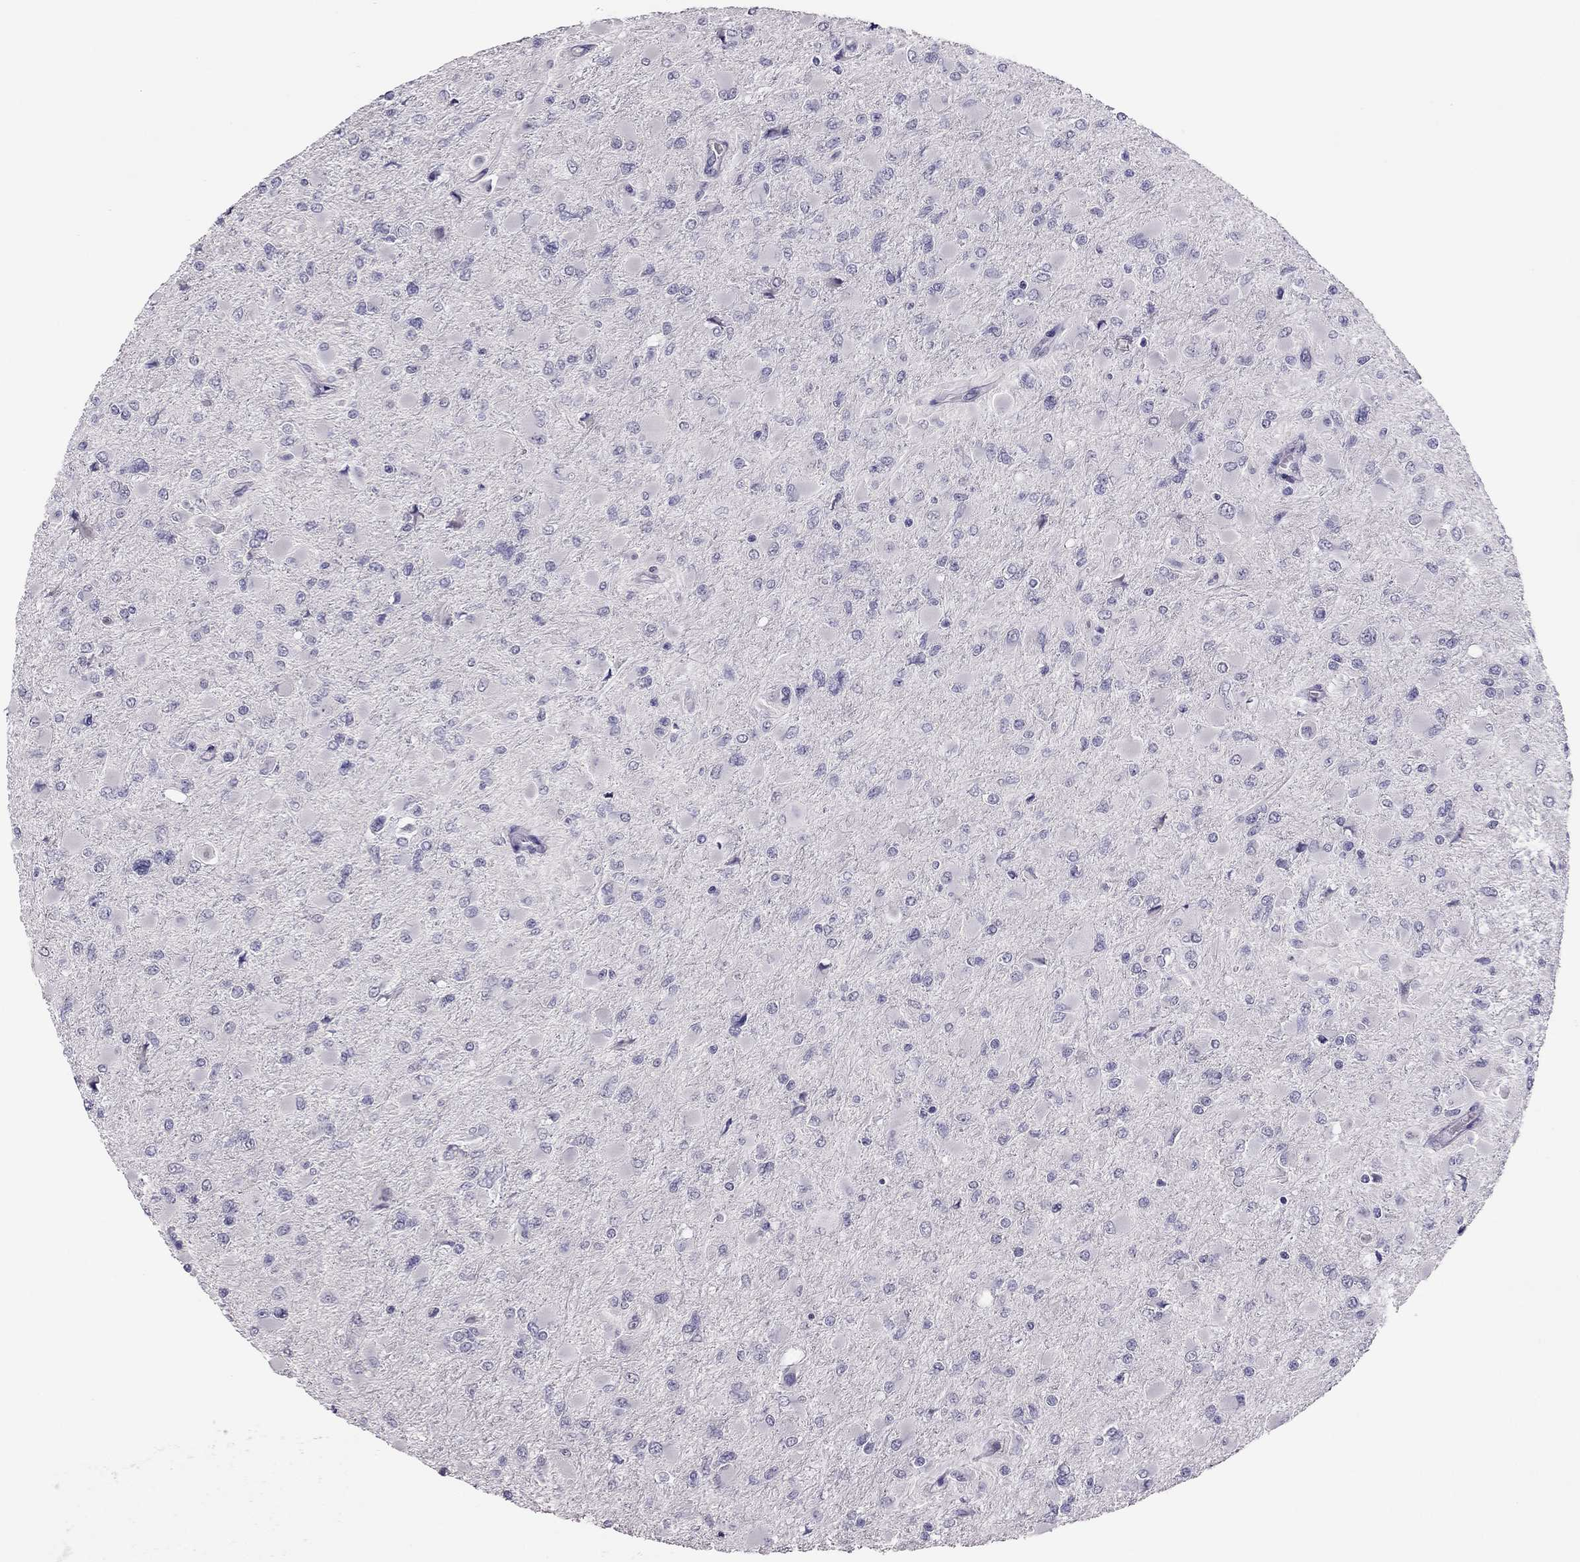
{"staining": {"intensity": "negative", "quantity": "none", "location": "none"}, "tissue": "glioma", "cell_type": "Tumor cells", "image_type": "cancer", "snomed": [{"axis": "morphology", "description": "Glioma, malignant, High grade"}, {"axis": "topography", "description": "Cerebral cortex"}], "caption": "An immunohistochemistry image of malignant glioma (high-grade) is shown. There is no staining in tumor cells of malignant glioma (high-grade).", "gene": "RHO", "patient": {"sex": "female", "age": 36}}